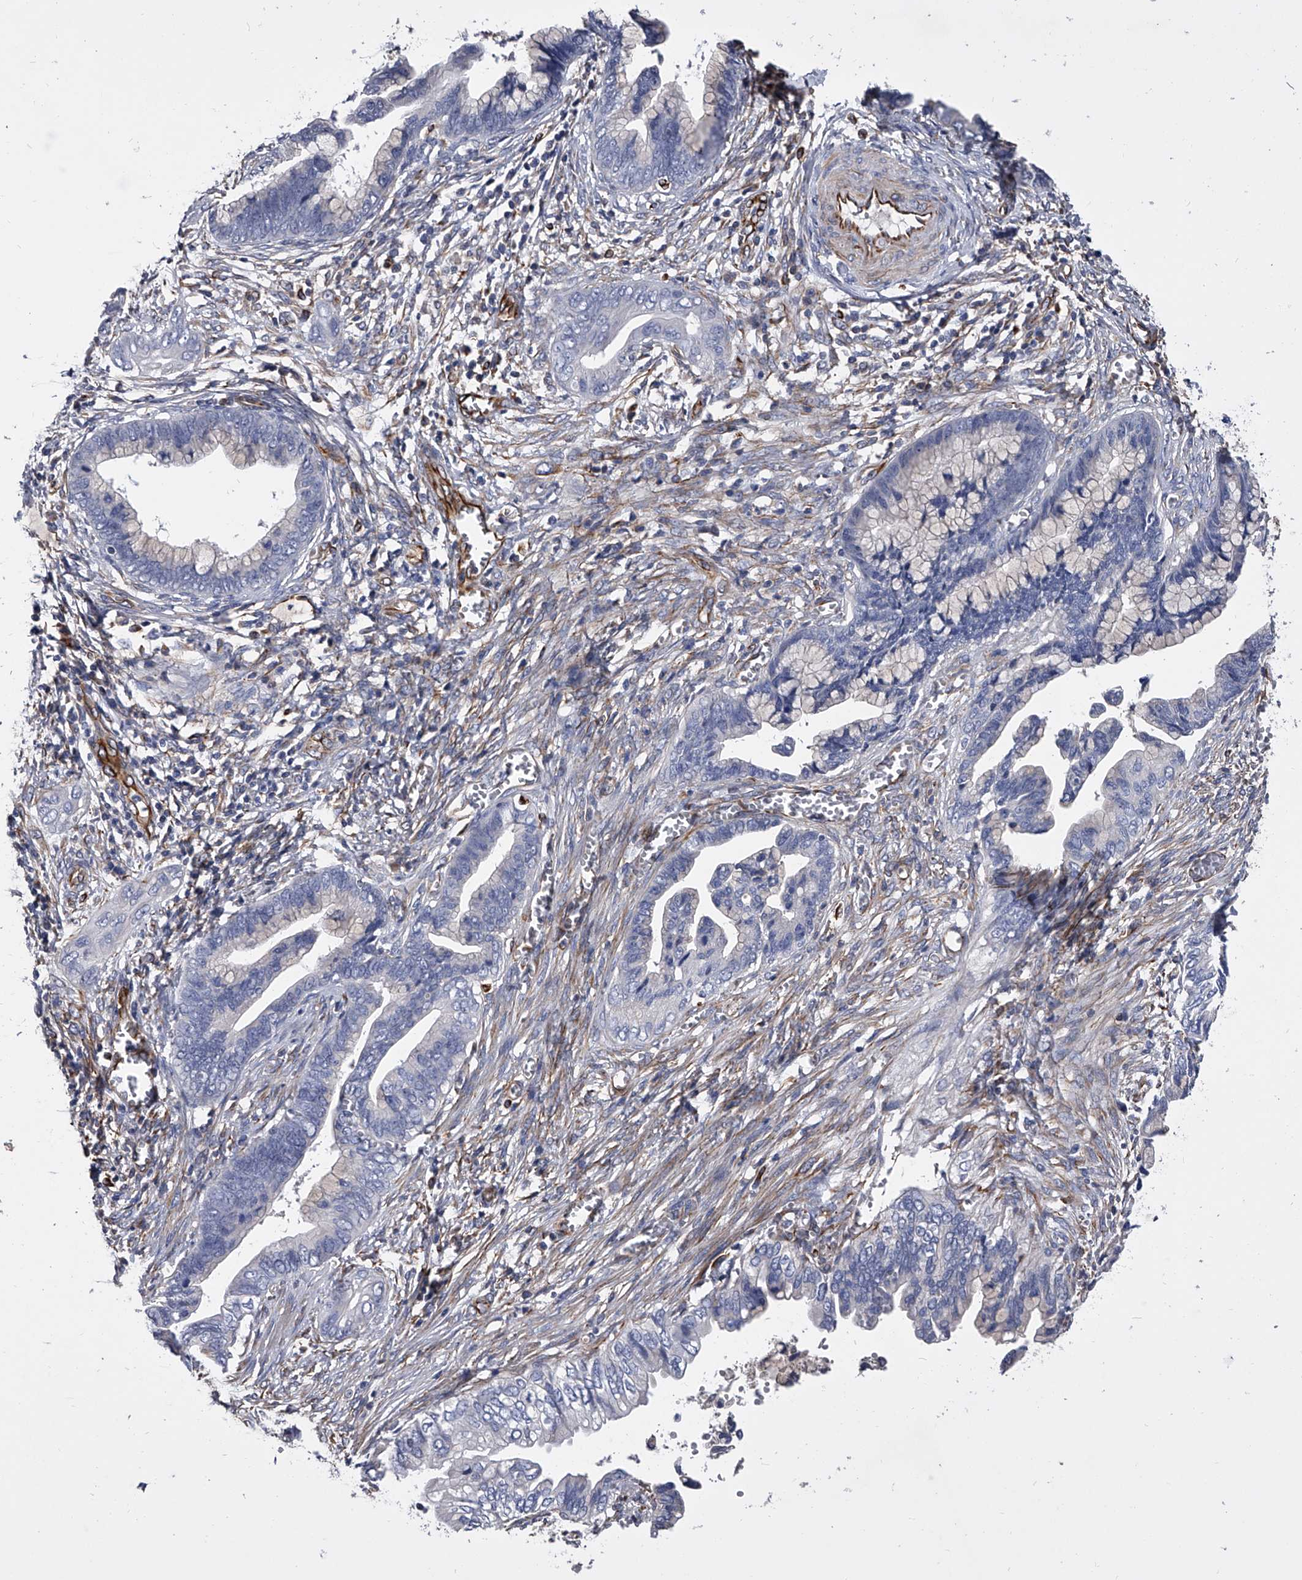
{"staining": {"intensity": "negative", "quantity": "none", "location": "none"}, "tissue": "cervical cancer", "cell_type": "Tumor cells", "image_type": "cancer", "snomed": [{"axis": "morphology", "description": "Adenocarcinoma, NOS"}, {"axis": "topography", "description": "Cervix"}], "caption": "A photomicrograph of human cervical cancer (adenocarcinoma) is negative for staining in tumor cells.", "gene": "EFCAB7", "patient": {"sex": "female", "age": 44}}